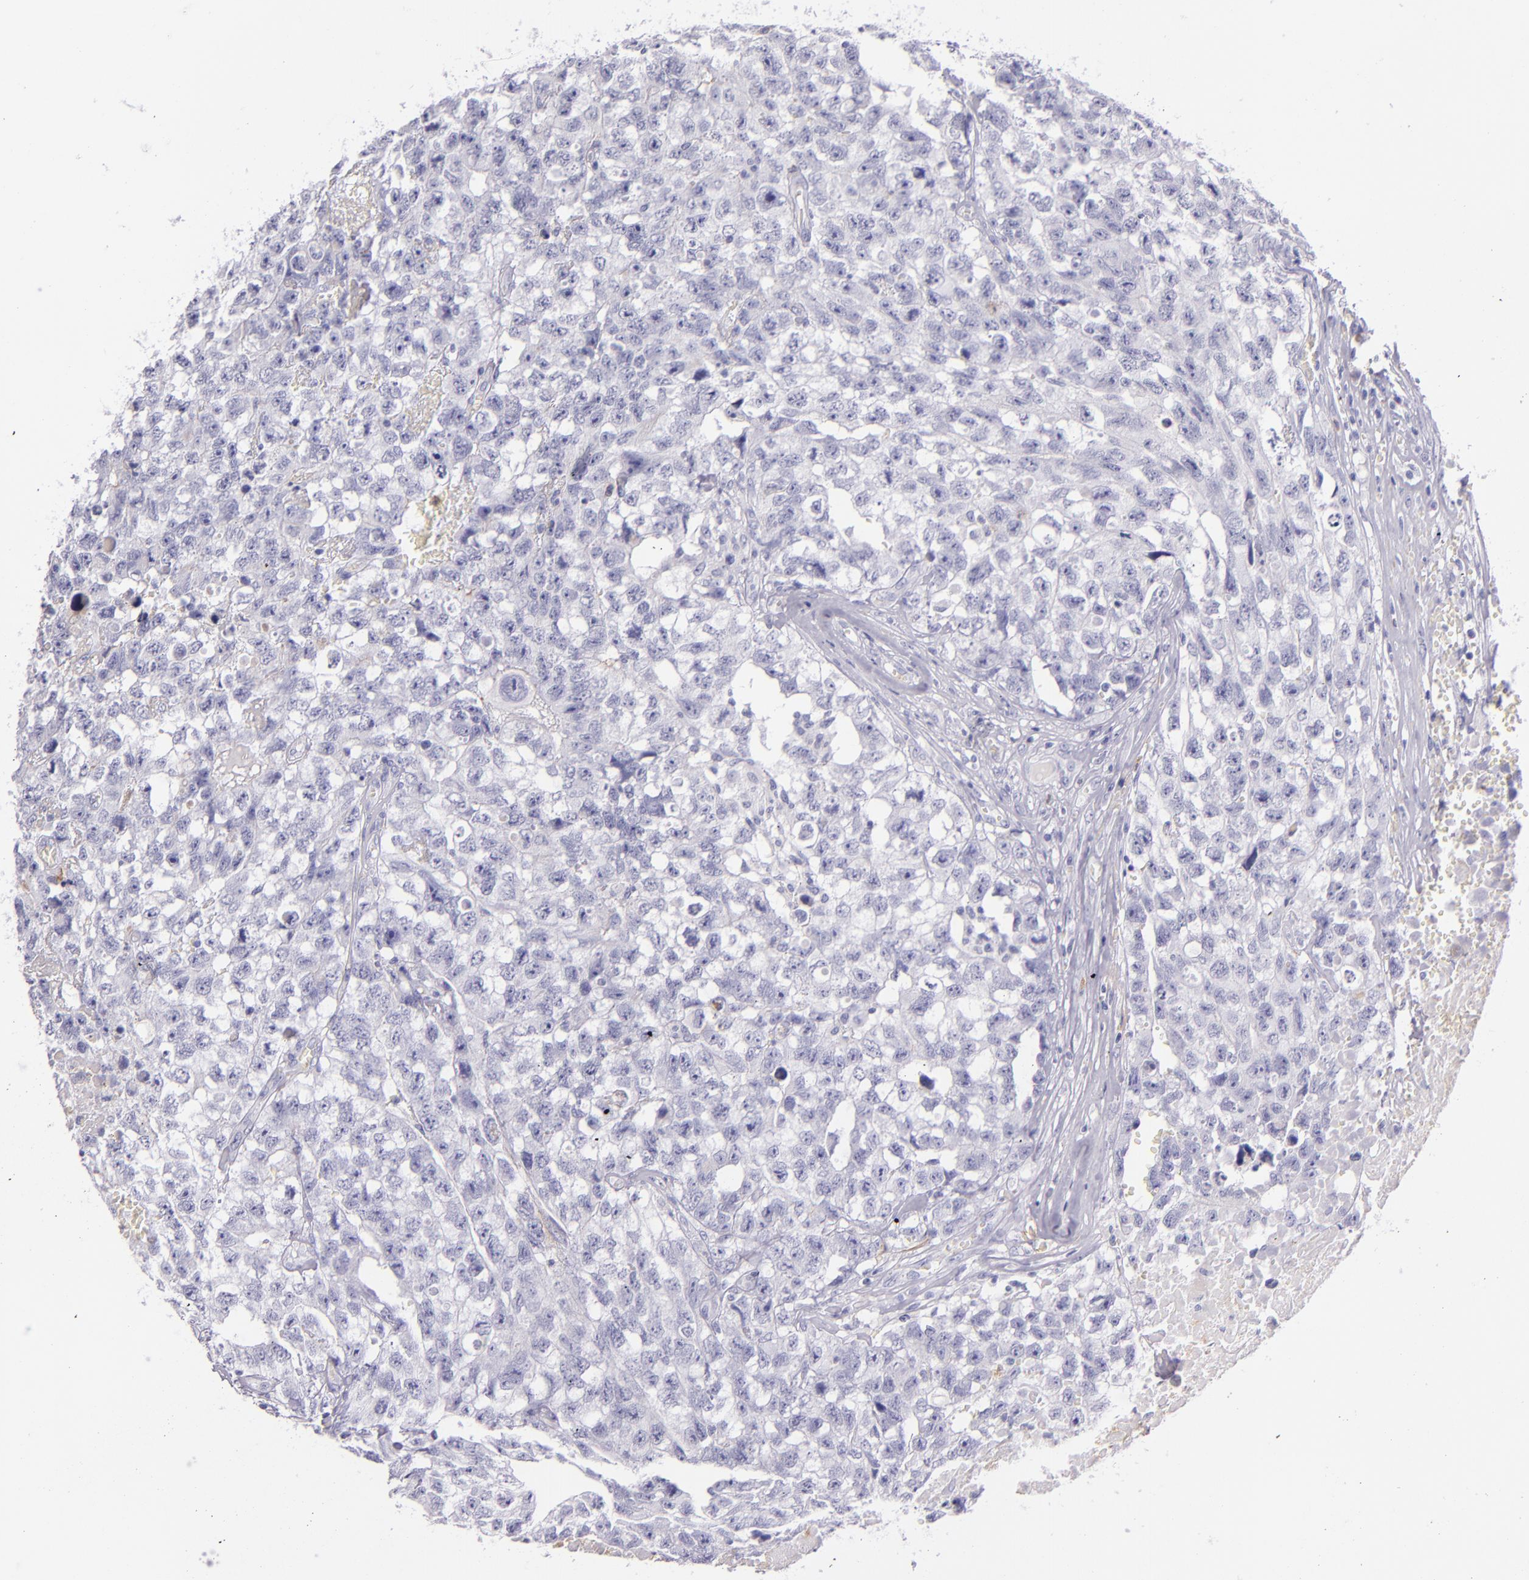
{"staining": {"intensity": "negative", "quantity": "none", "location": "none"}, "tissue": "testis cancer", "cell_type": "Tumor cells", "image_type": "cancer", "snomed": [{"axis": "morphology", "description": "Carcinoma, Embryonal, NOS"}, {"axis": "topography", "description": "Testis"}], "caption": "IHC micrograph of neoplastic tissue: human testis cancer (embryonal carcinoma) stained with DAB (3,3'-diaminobenzidine) reveals no significant protein expression in tumor cells. (Stains: DAB immunohistochemistry with hematoxylin counter stain, Microscopy: brightfield microscopy at high magnification).", "gene": "CEACAM1", "patient": {"sex": "male", "age": 31}}